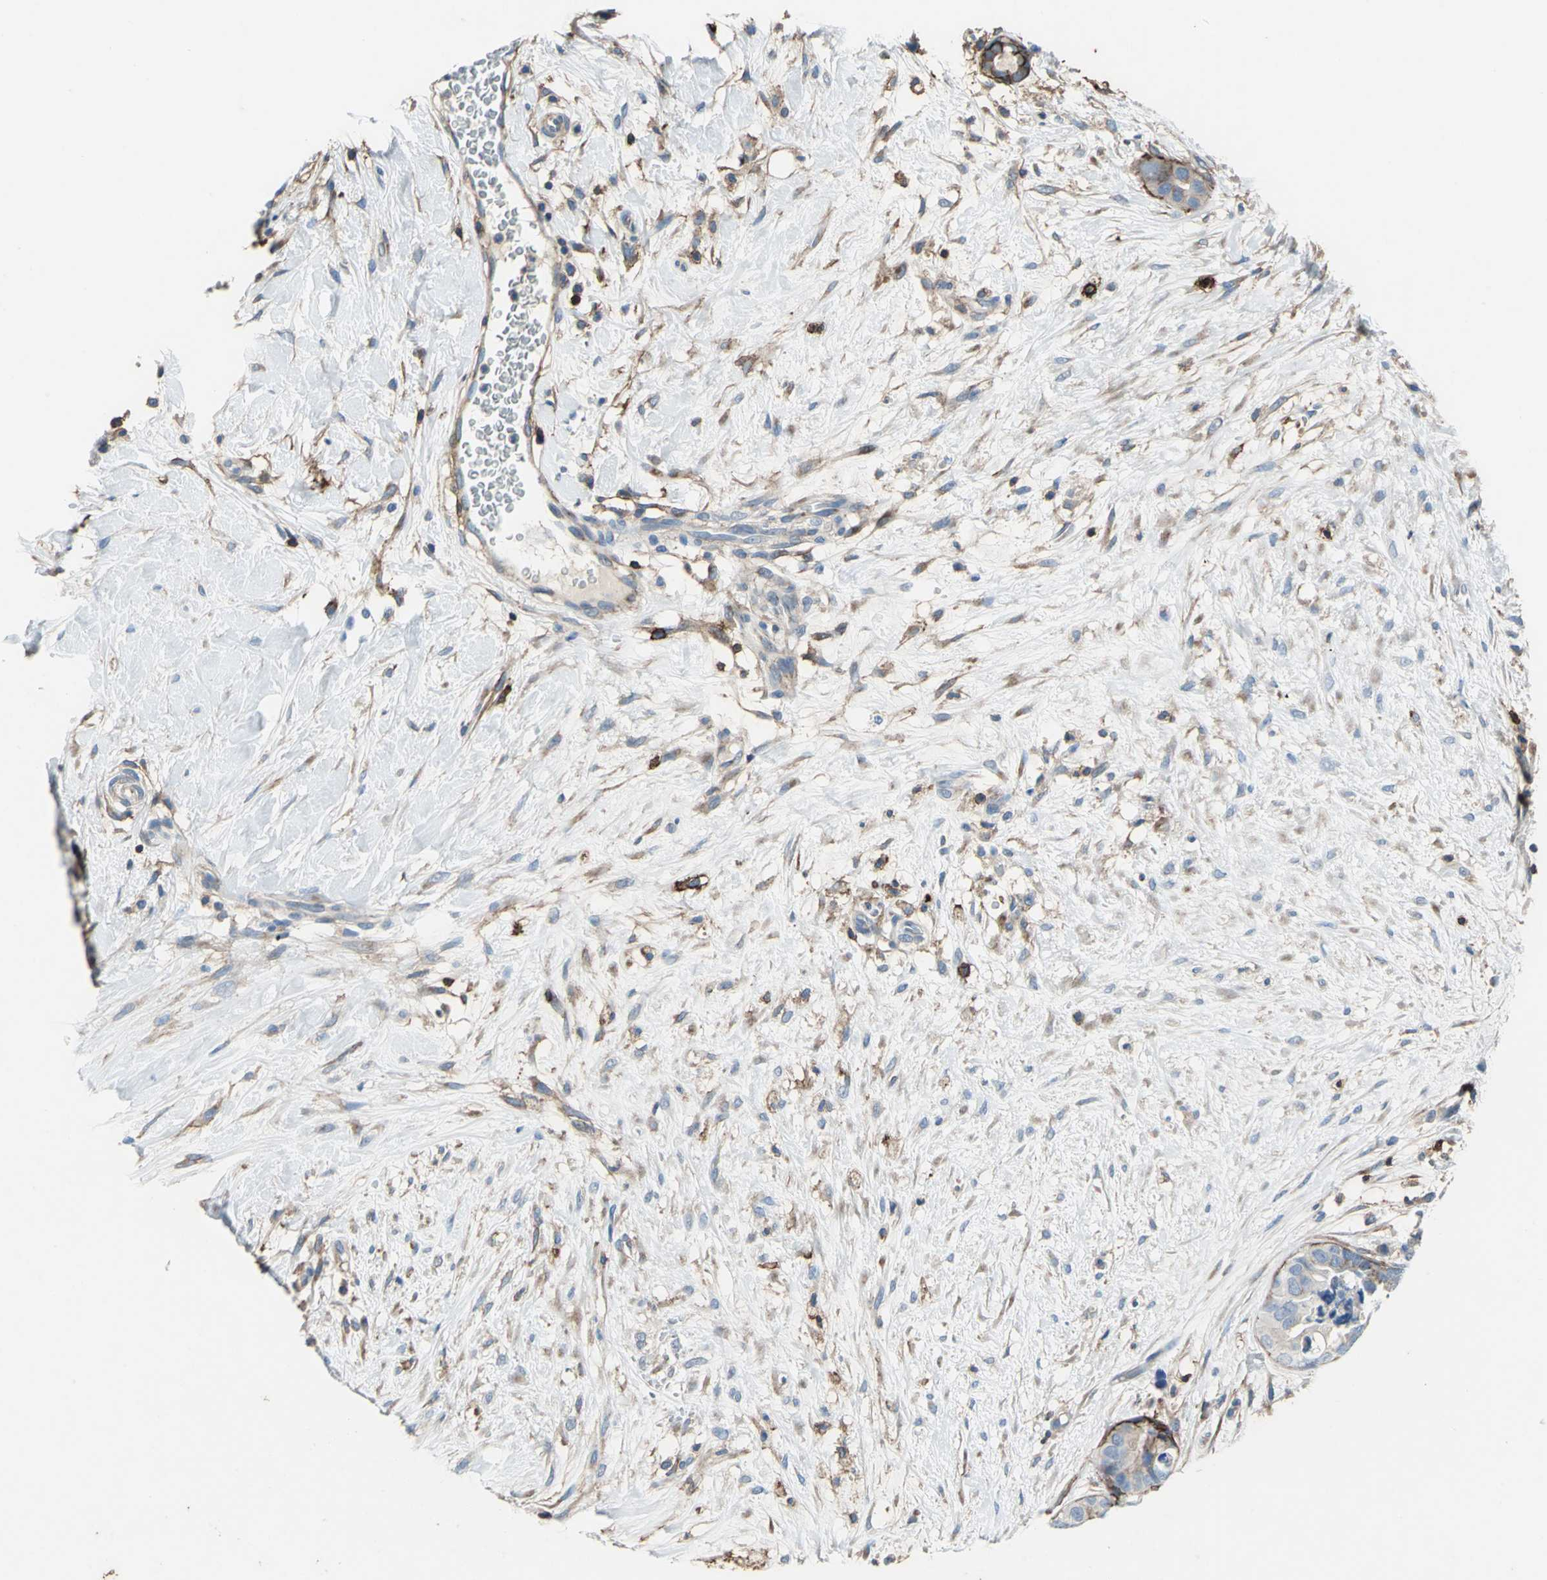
{"staining": {"intensity": "moderate", "quantity": "25%-75%", "location": "cytoplasmic/membranous"}, "tissue": "breast cancer", "cell_type": "Tumor cells", "image_type": "cancer", "snomed": [{"axis": "morphology", "description": "Duct carcinoma"}, {"axis": "topography", "description": "Breast"}], "caption": "High-power microscopy captured an immunohistochemistry image of breast cancer (infiltrating ductal carcinoma), revealing moderate cytoplasmic/membranous positivity in approximately 25%-75% of tumor cells. (DAB IHC, brown staining for protein, blue staining for nuclei).", "gene": "CD44", "patient": {"sex": "female", "age": 40}}